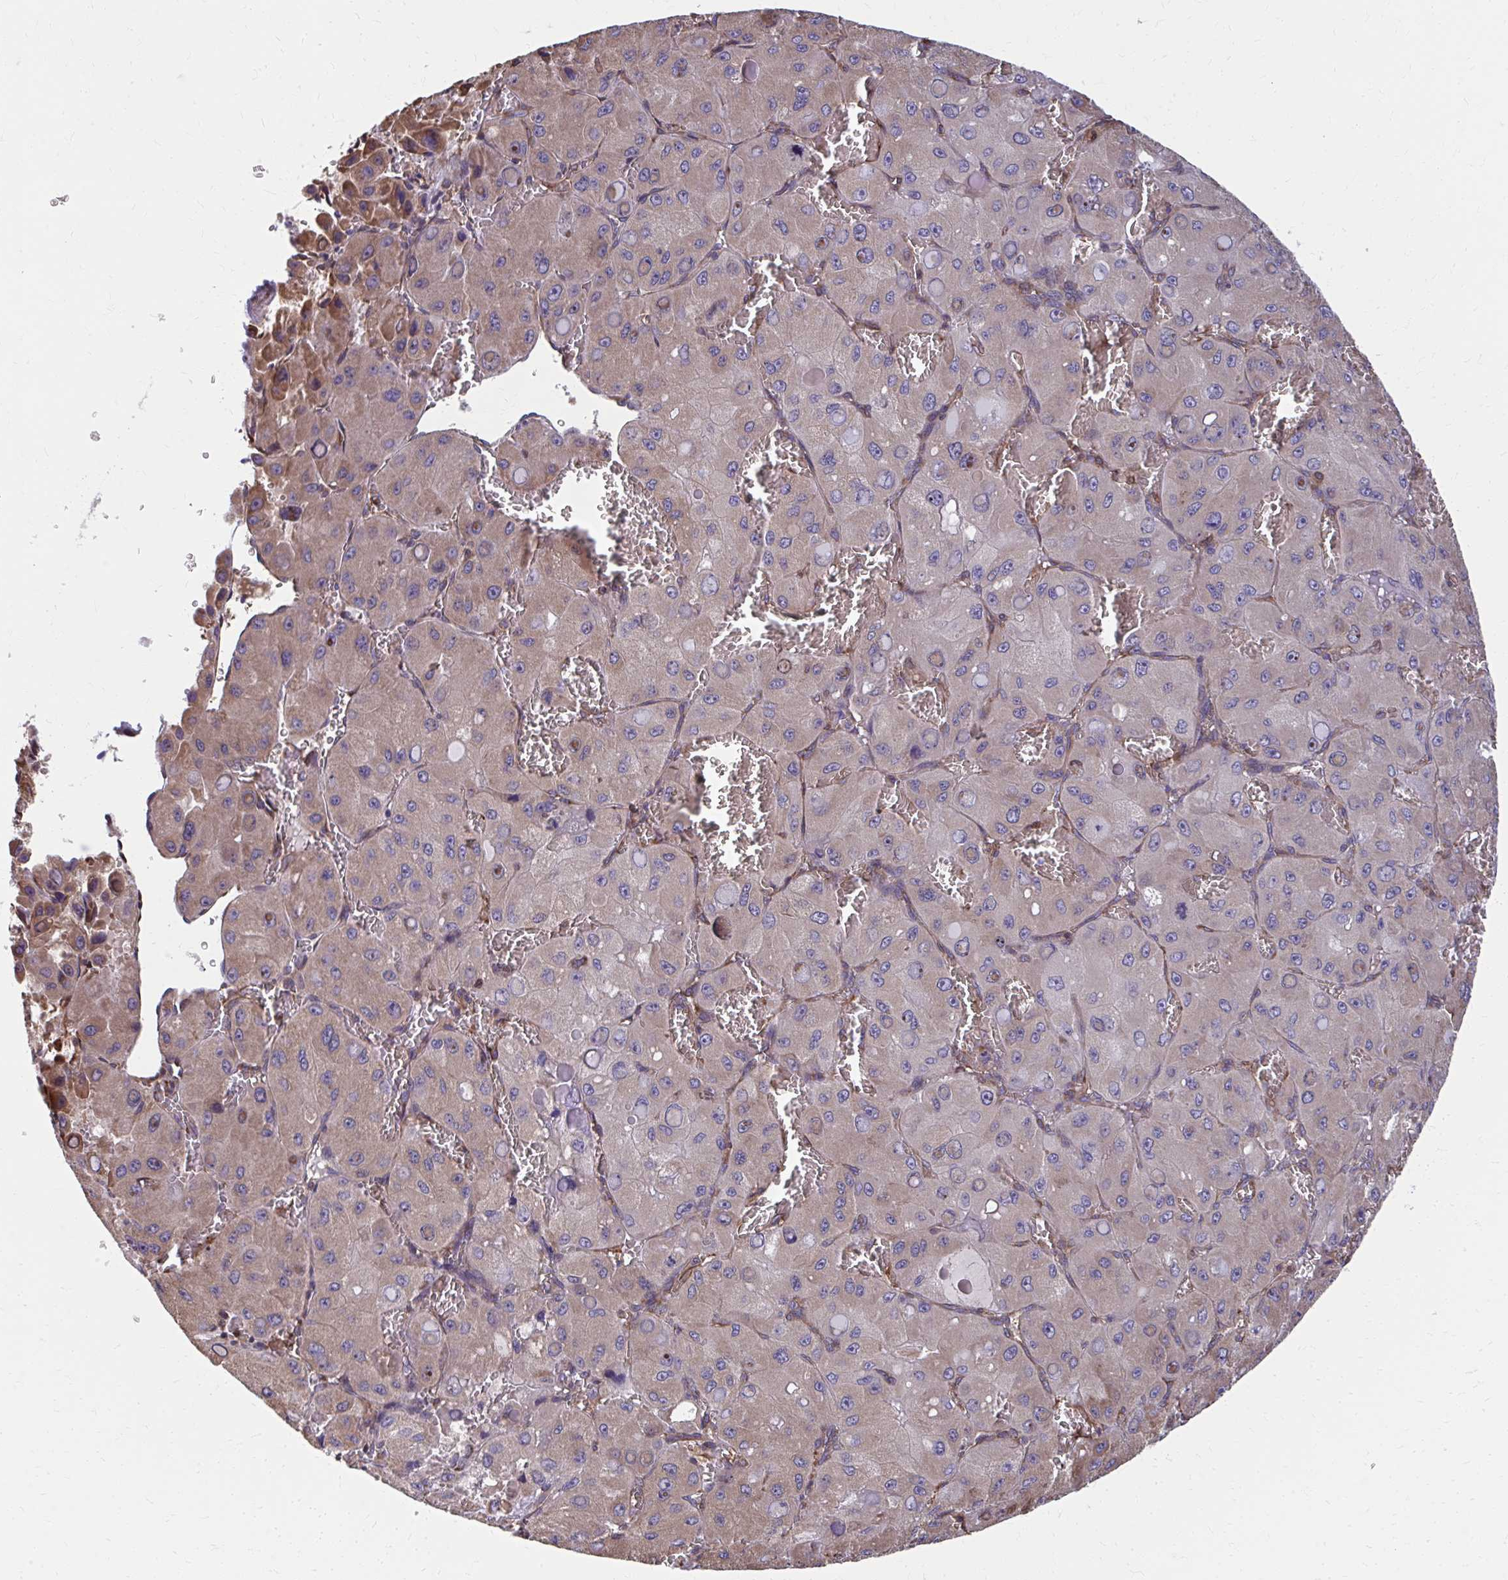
{"staining": {"intensity": "weak", "quantity": "25%-75%", "location": "cytoplasmic/membranous"}, "tissue": "liver cancer", "cell_type": "Tumor cells", "image_type": "cancer", "snomed": [{"axis": "morphology", "description": "Carcinoma, Hepatocellular, NOS"}, {"axis": "topography", "description": "Liver"}], "caption": "Protein positivity by immunohistochemistry (IHC) displays weak cytoplasmic/membranous expression in approximately 25%-75% of tumor cells in liver cancer.", "gene": "ZNF778", "patient": {"sex": "male", "age": 27}}